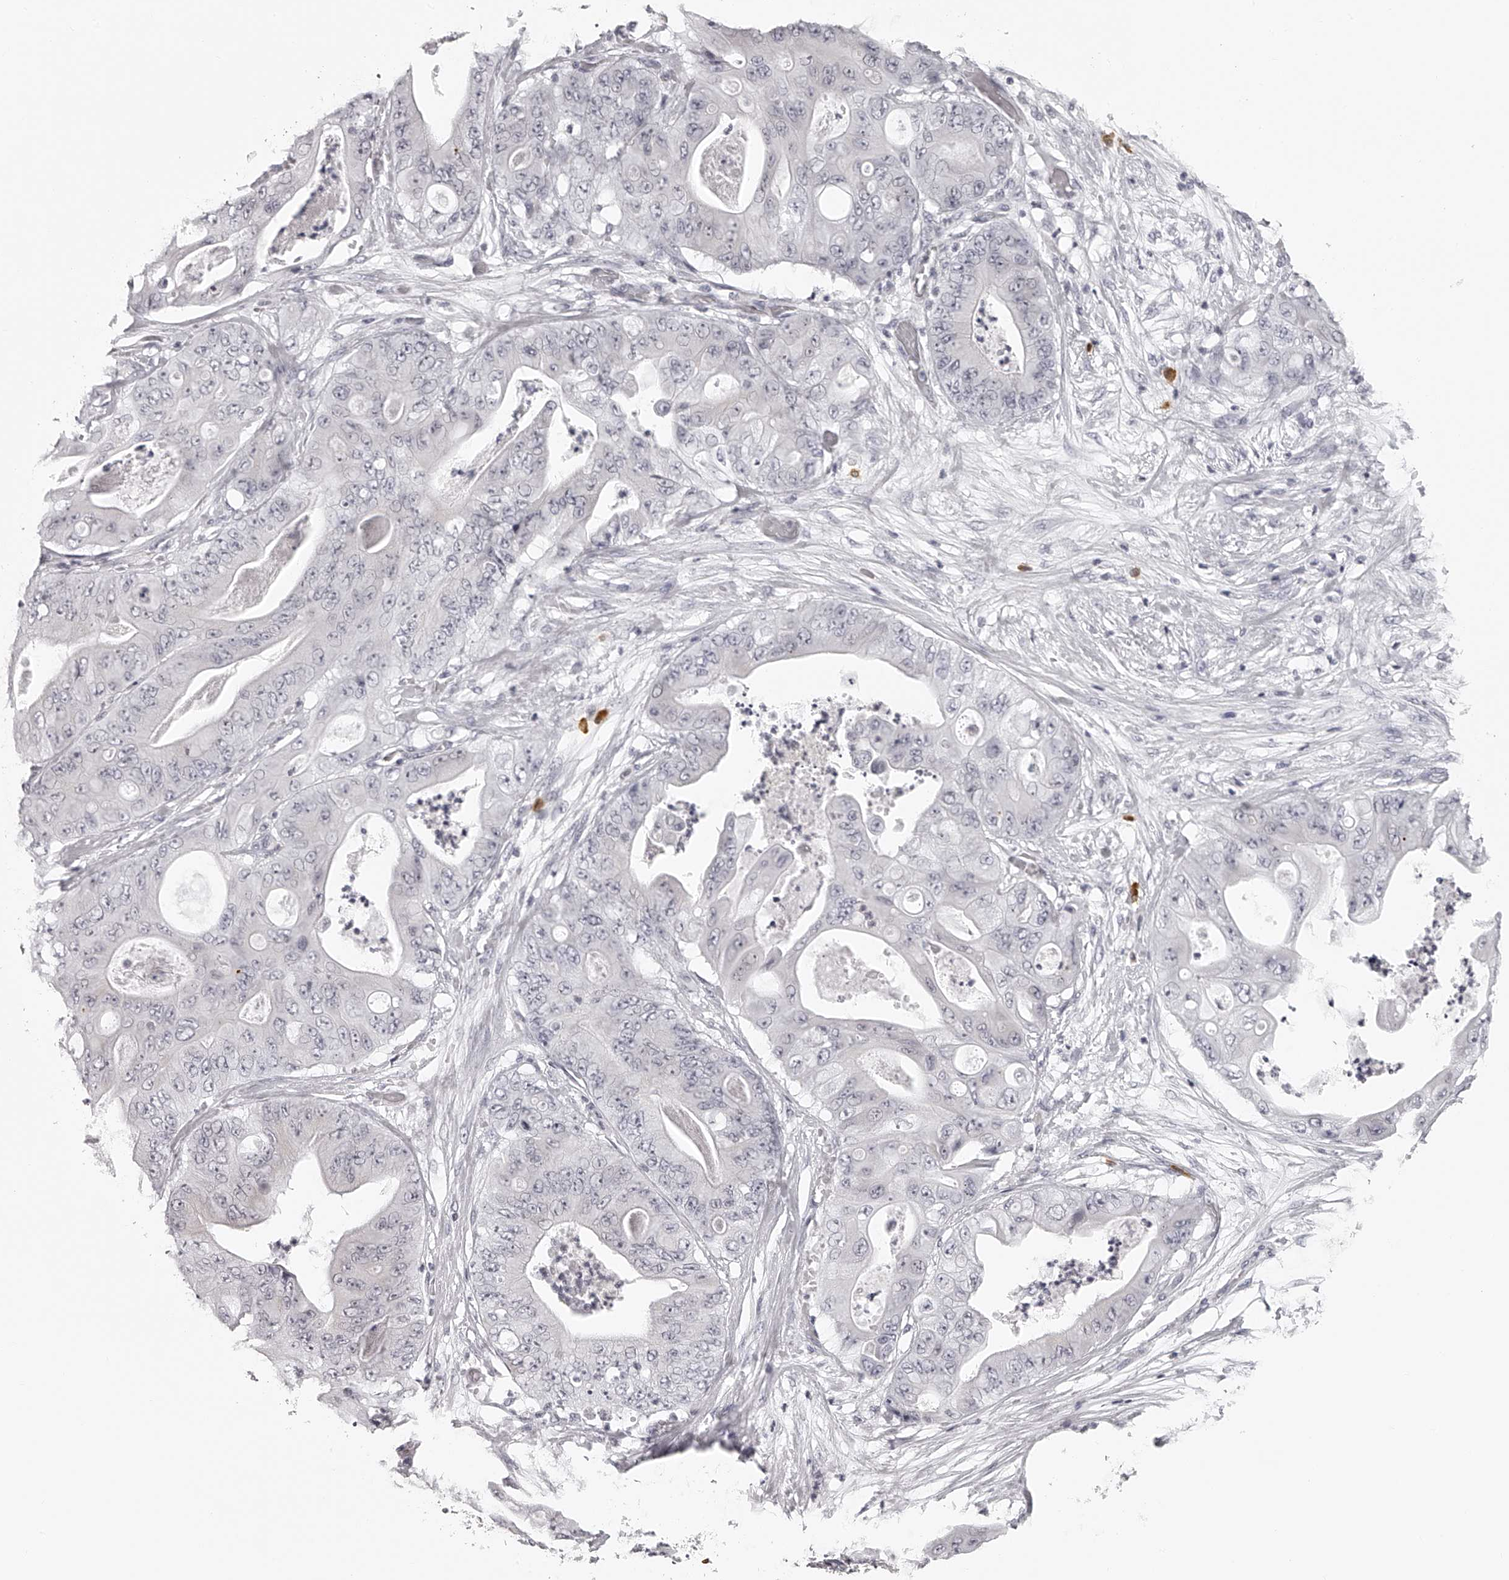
{"staining": {"intensity": "negative", "quantity": "none", "location": "none"}, "tissue": "stomach cancer", "cell_type": "Tumor cells", "image_type": "cancer", "snomed": [{"axis": "morphology", "description": "Adenocarcinoma, NOS"}, {"axis": "topography", "description": "Stomach"}], "caption": "High power microscopy photomicrograph of an immunohistochemistry histopathology image of stomach adenocarcinoma, revealing no significant positivity in tumor cells.", "gene": "SEC11C", "patient": {"sex": "female", "age": 73}}